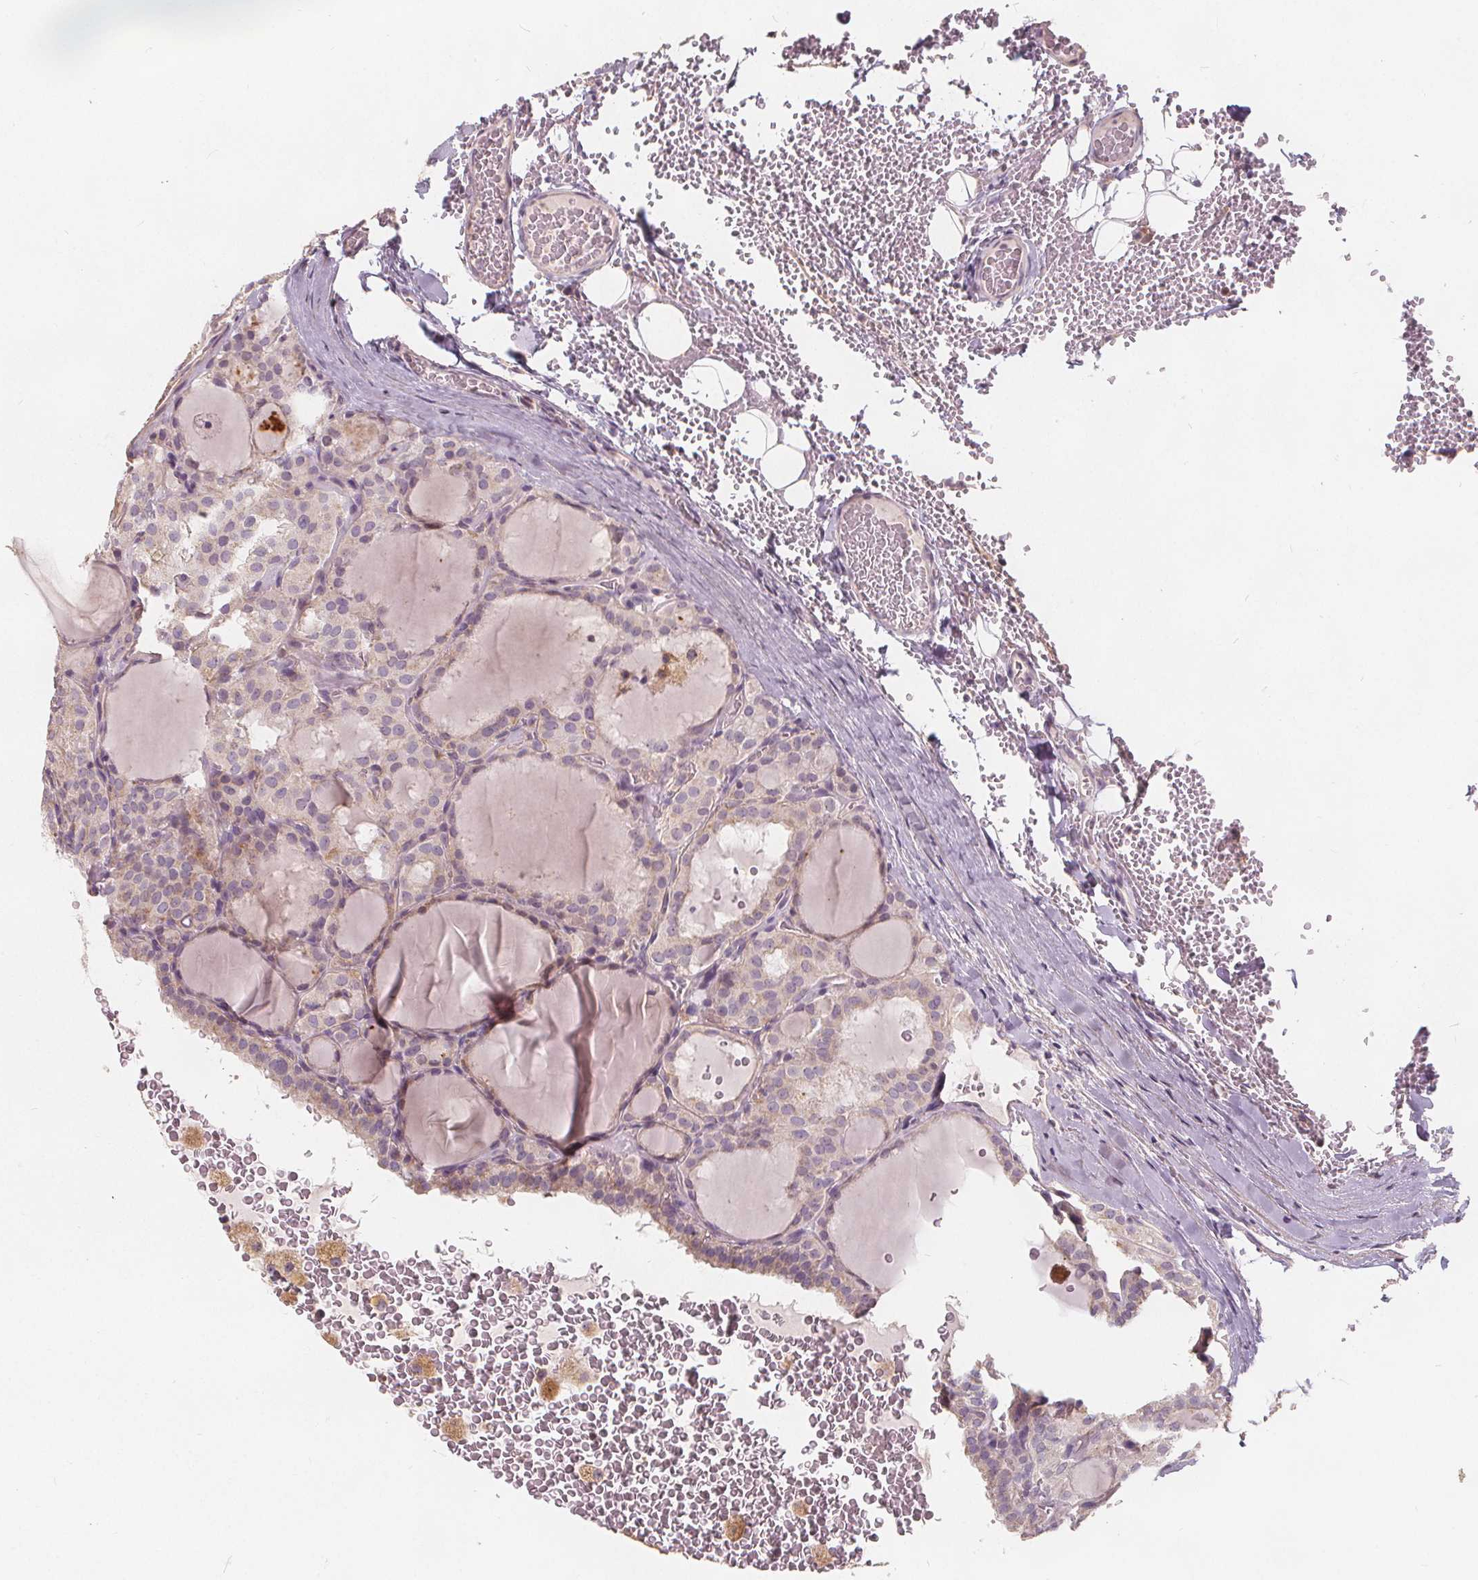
{"staining": {"intensity": "negative", "quantity": "none", "location": "none"}, "tissue": "thyroid cancer", "cell_type": "Tumor cells", "image_type": "cancer", "snomed": [{"axis": "morphology", "description": "Papillary adenocarcinoma, NOS"}, {"axis": "topography", "description": "Thyroid gland"}], "caption": "Tumor cells show no significant expression in thyroid papillary adenocarcinoma.", "gene": "DRC3", "patient": {"sex": "male", "age": 20}}